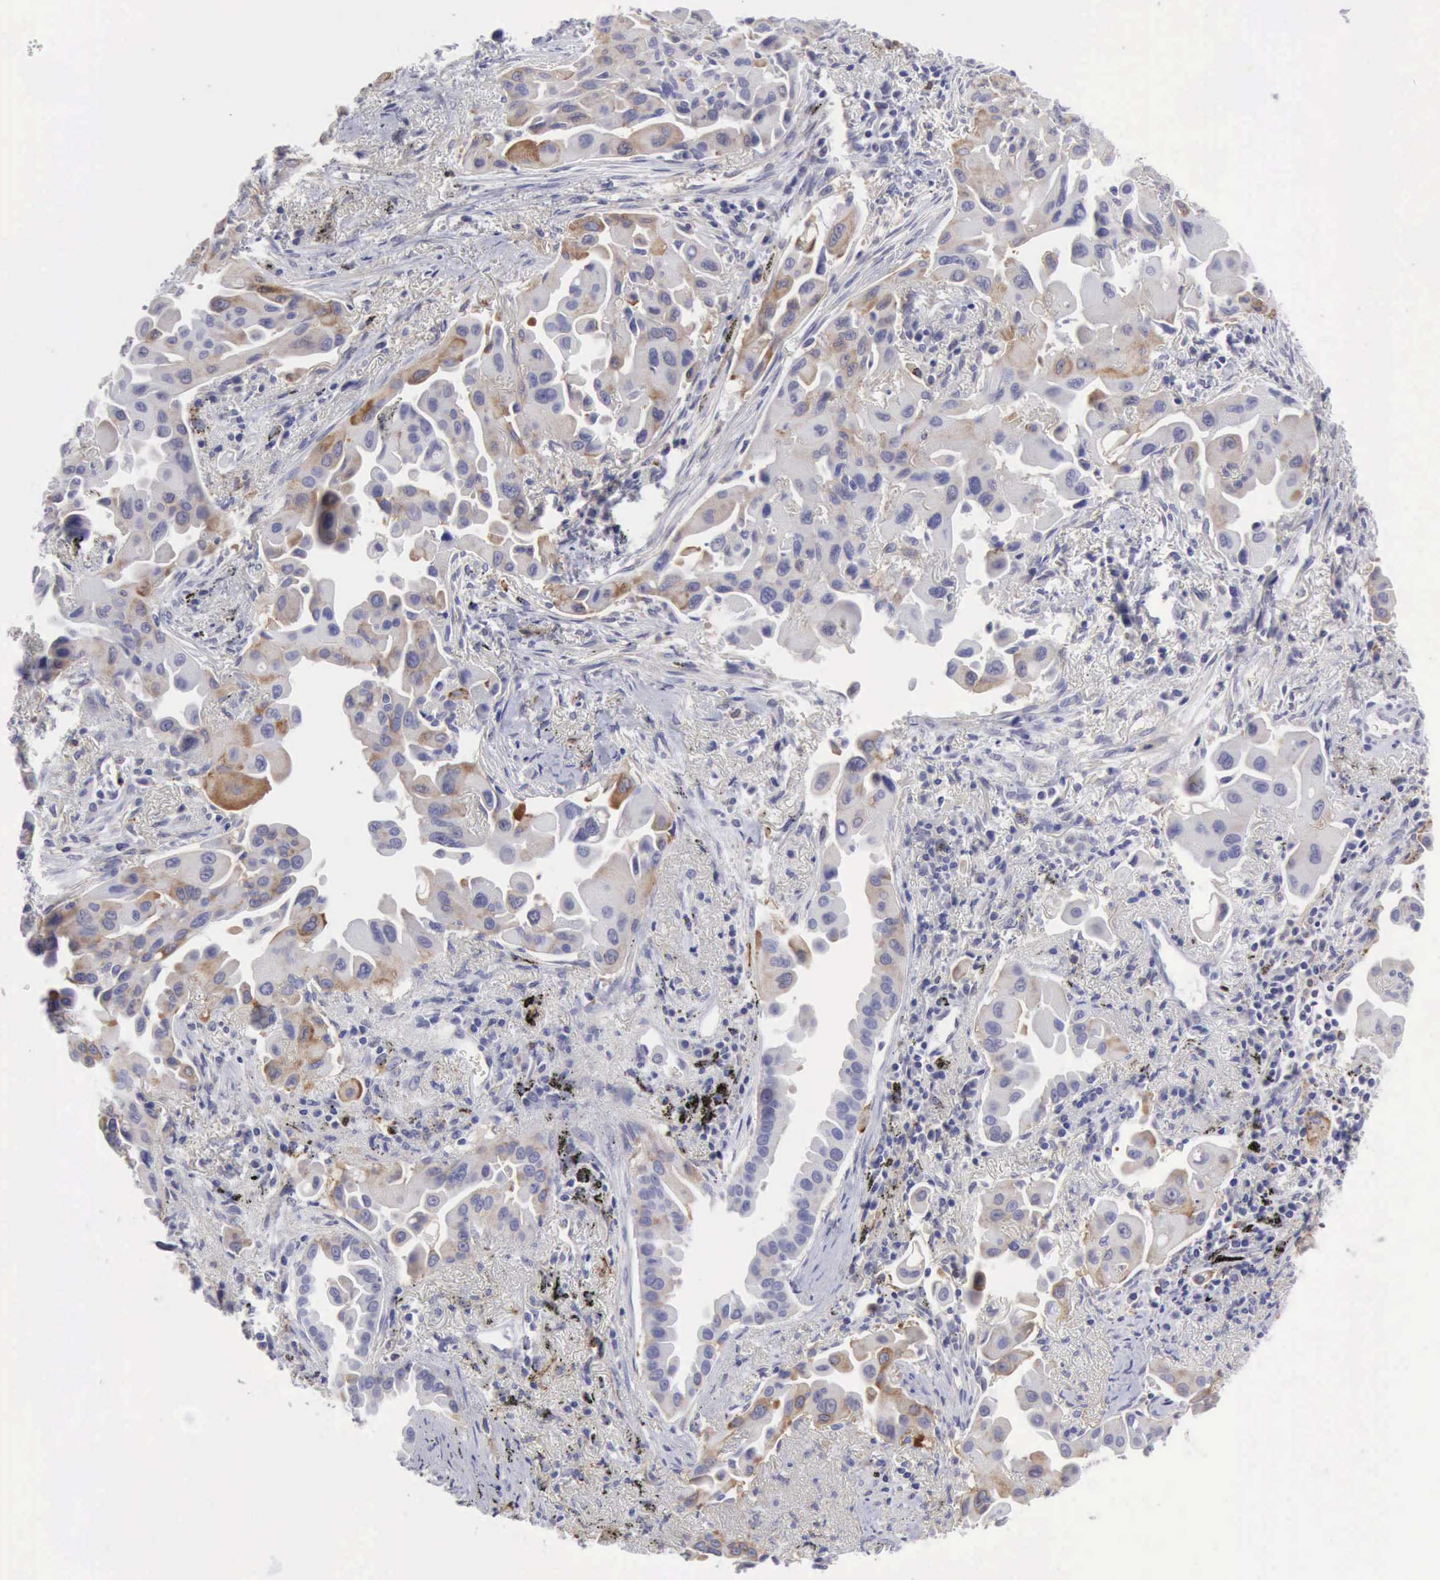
{"staining": {"intensity": "weak", "quantity": "25%-75%", "location": "cytoplasmic/membranous"}, "tissue": "lung cancer", "cell_type": "Tumor cells", "image_type": "cancer", "snomed": [{"axis": "morphology", "description": "Adenocarcinoma, NOS"}, {"axis": "topography", "description": "Lung"}], "caption": "Immunohistochemistry (IHC) of human lung cancer reveals low levels of weak cytoplasmic/membranous expression in about 25%-75% of tumor cells. Immunohistochemistry (IHC) stains the protein in brown and the nuclei are stained blue.", "gene": "TFRC", "patient": {"sex": "male", "age": 68}}